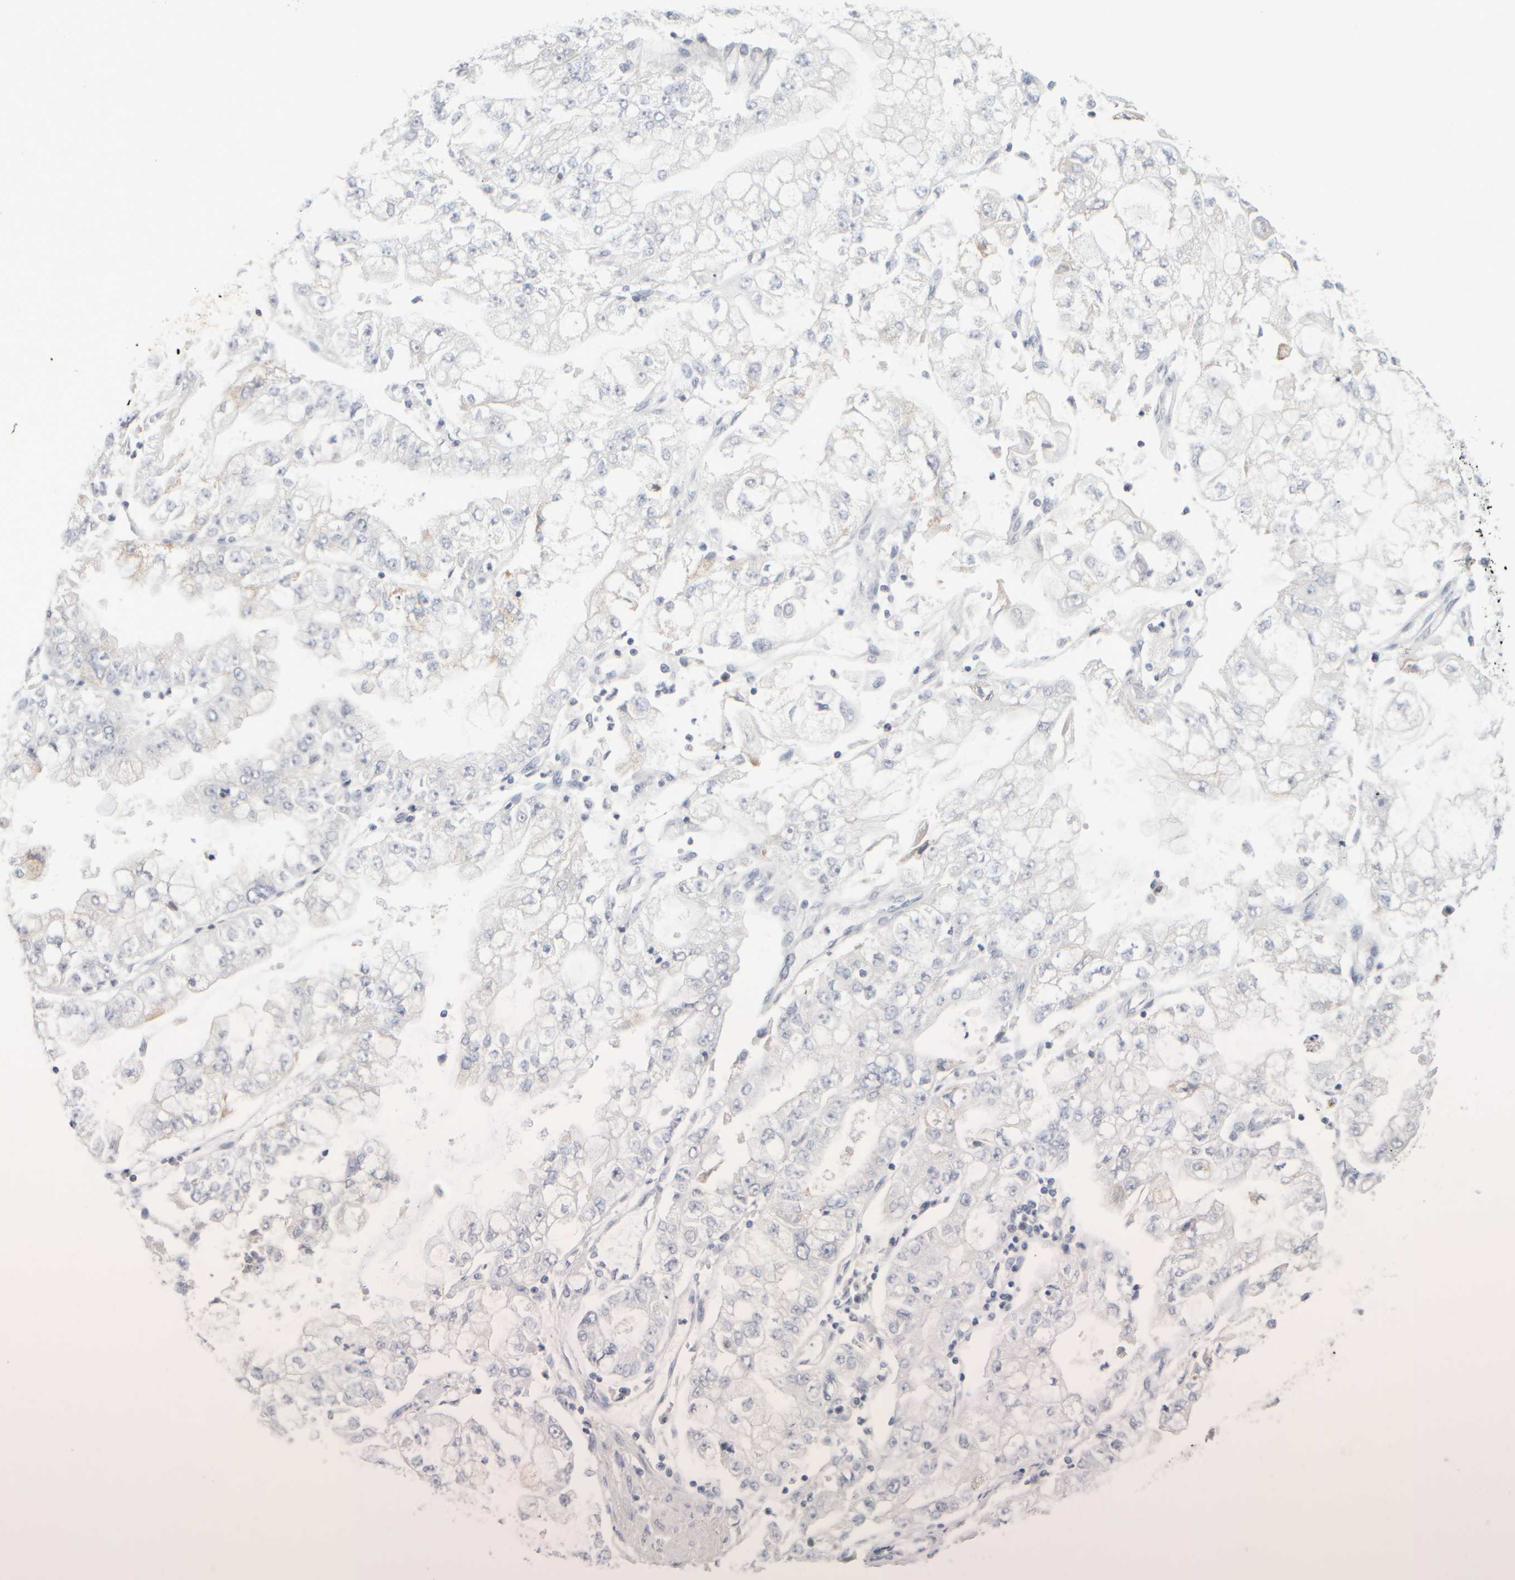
{"staining": {"intensity": "negative", "quantity": "none", "location": "none"}, "tissue": "stomach cancer", "cell_type": "Tumor cells", "image_type": "cancer", "snomed": [{"axis": "morphology", "description": "Adenocarcinoma, NOS"}, {"axis": "topography", "description": "Stomach"}], "caption": "An IHC image of stomach adenocarcinoma is shown. There is no staining in tumor cells of stomach adenocarcinoma.", "gene": "ZNF112", "patient": {"sex": "male", "age": 76}}